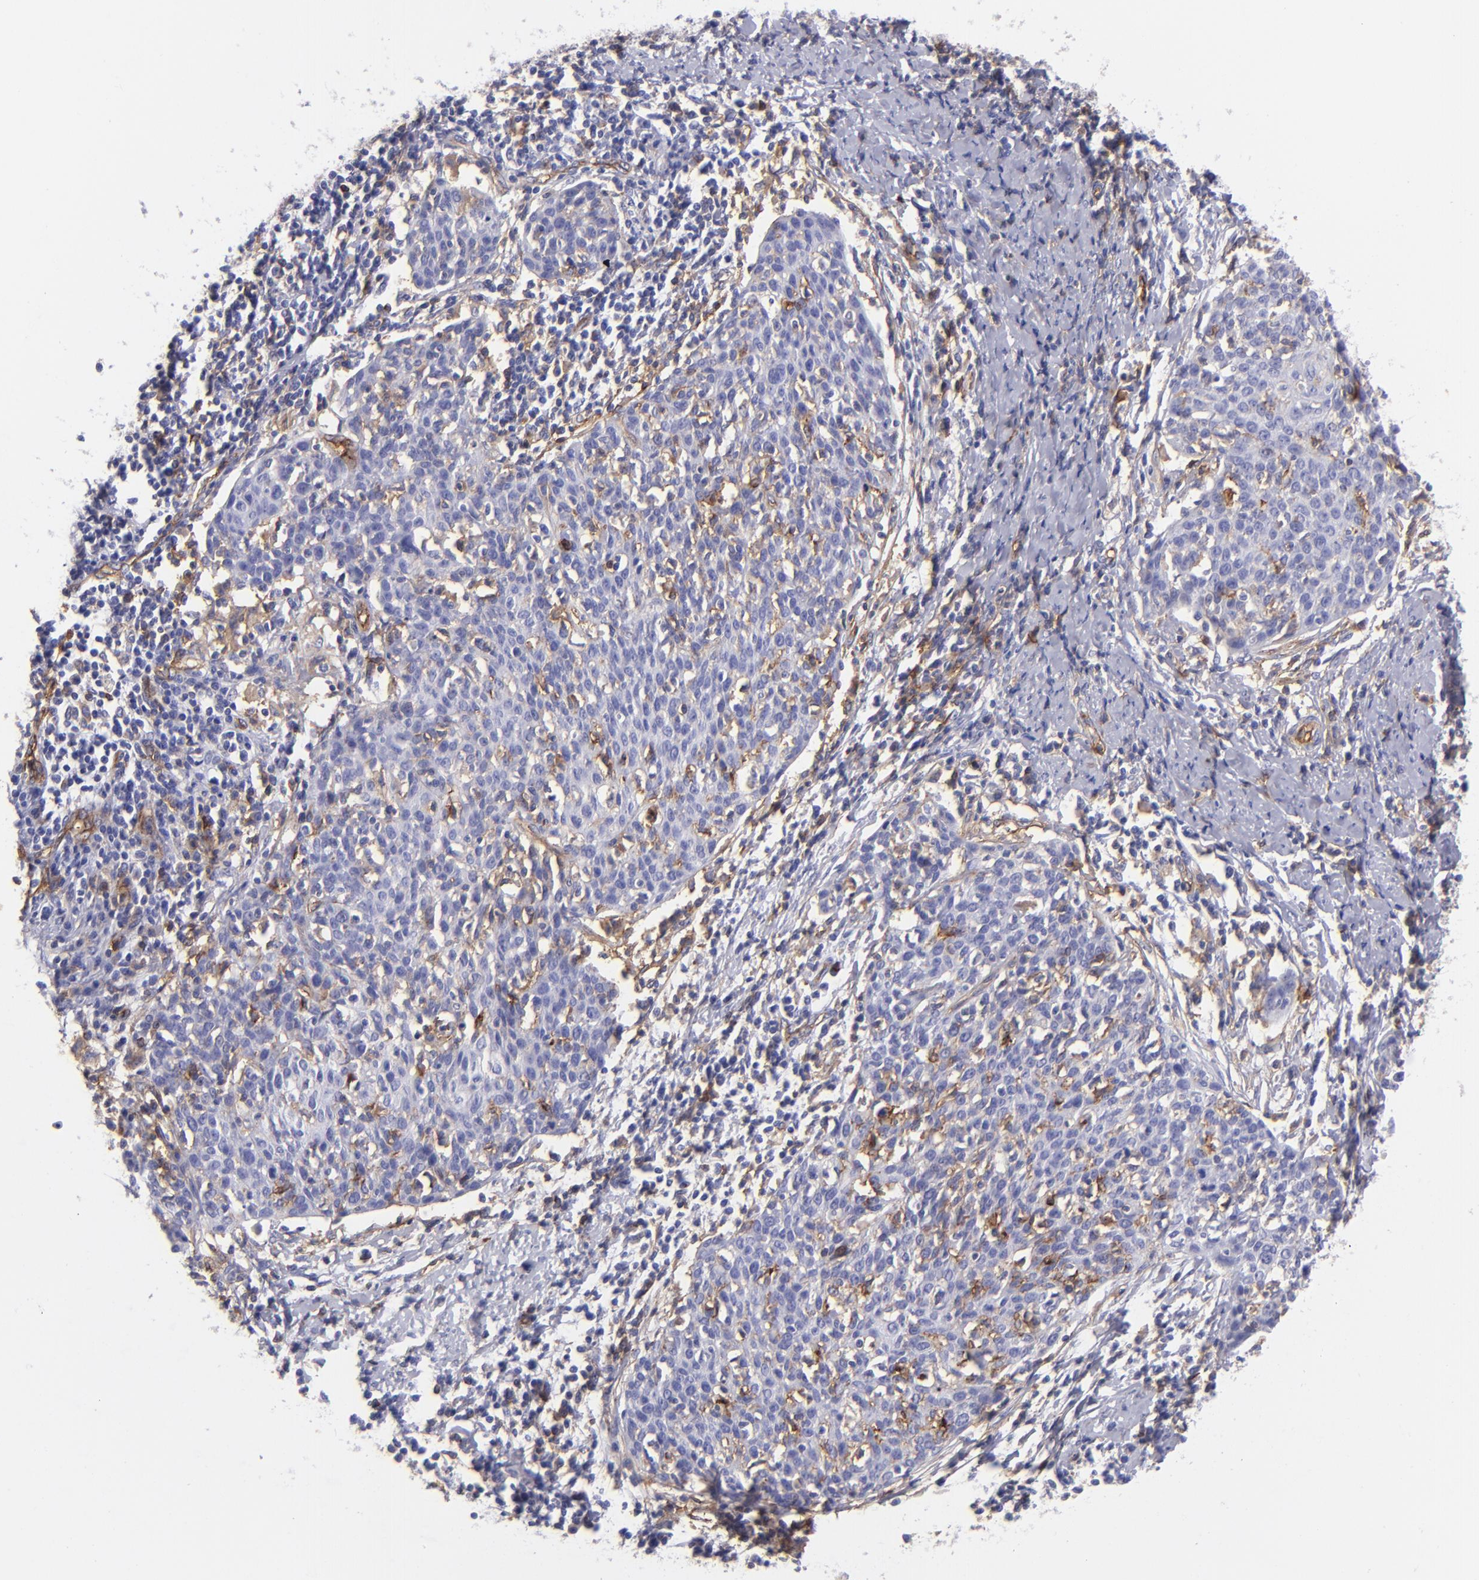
{"staining": {"intensity": "negative", "quantity": "none", "location": "none"}, "tissue": "cervical cancer", "cell_type": "Tumor cells", "image_type": "cancer", "snomed": [{"axis": "morphology", "description": "Squamous cell carcinoma, NOS"}, {"axis": "topography", "description": "Cervix"}], "caption": "Squamous cell carcinoma (cervical) was stained to show a protein in brown. There is no significant positivity in tumor cells.", "gene": "ENTPD1", "patient": {"sex": "female", "age": 38}}